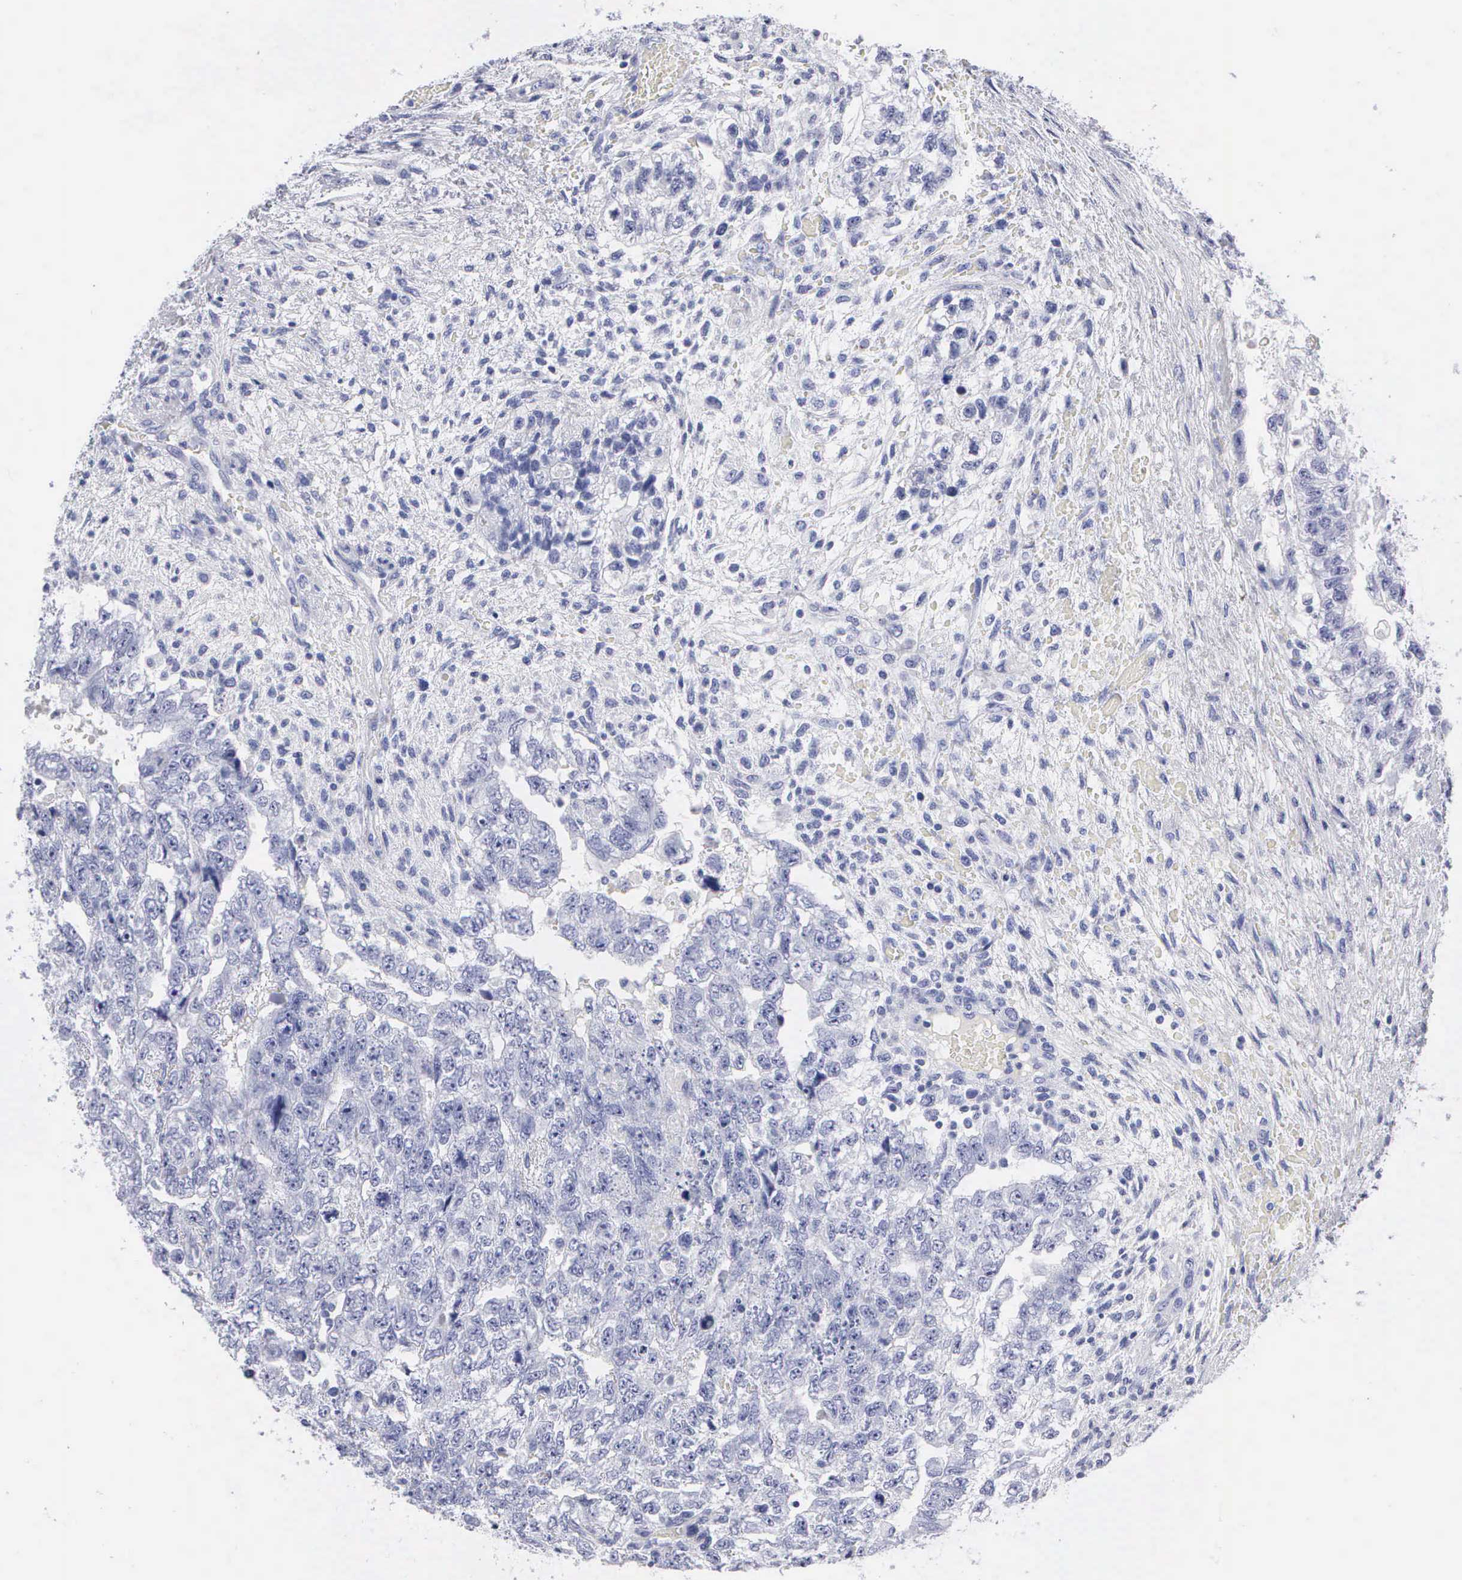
{"staining": {"intensity": "negative", "quantity": "none", "location": "none"}, "tissue": "testis cancer", "cell_type": "Tumor cells", "image_type": "cancer", "snomed": [{"axis": "morphology", "description": "Carcinoma, Embryonal, NOS"}, {"axis": "topography", "description": "Testis"}], "caption": "The micrograph reveals no significant positivity in tumor cells of testis cancer.", "gene": "CYP19A1", "patient": {"sex": "male", "age": 36}}